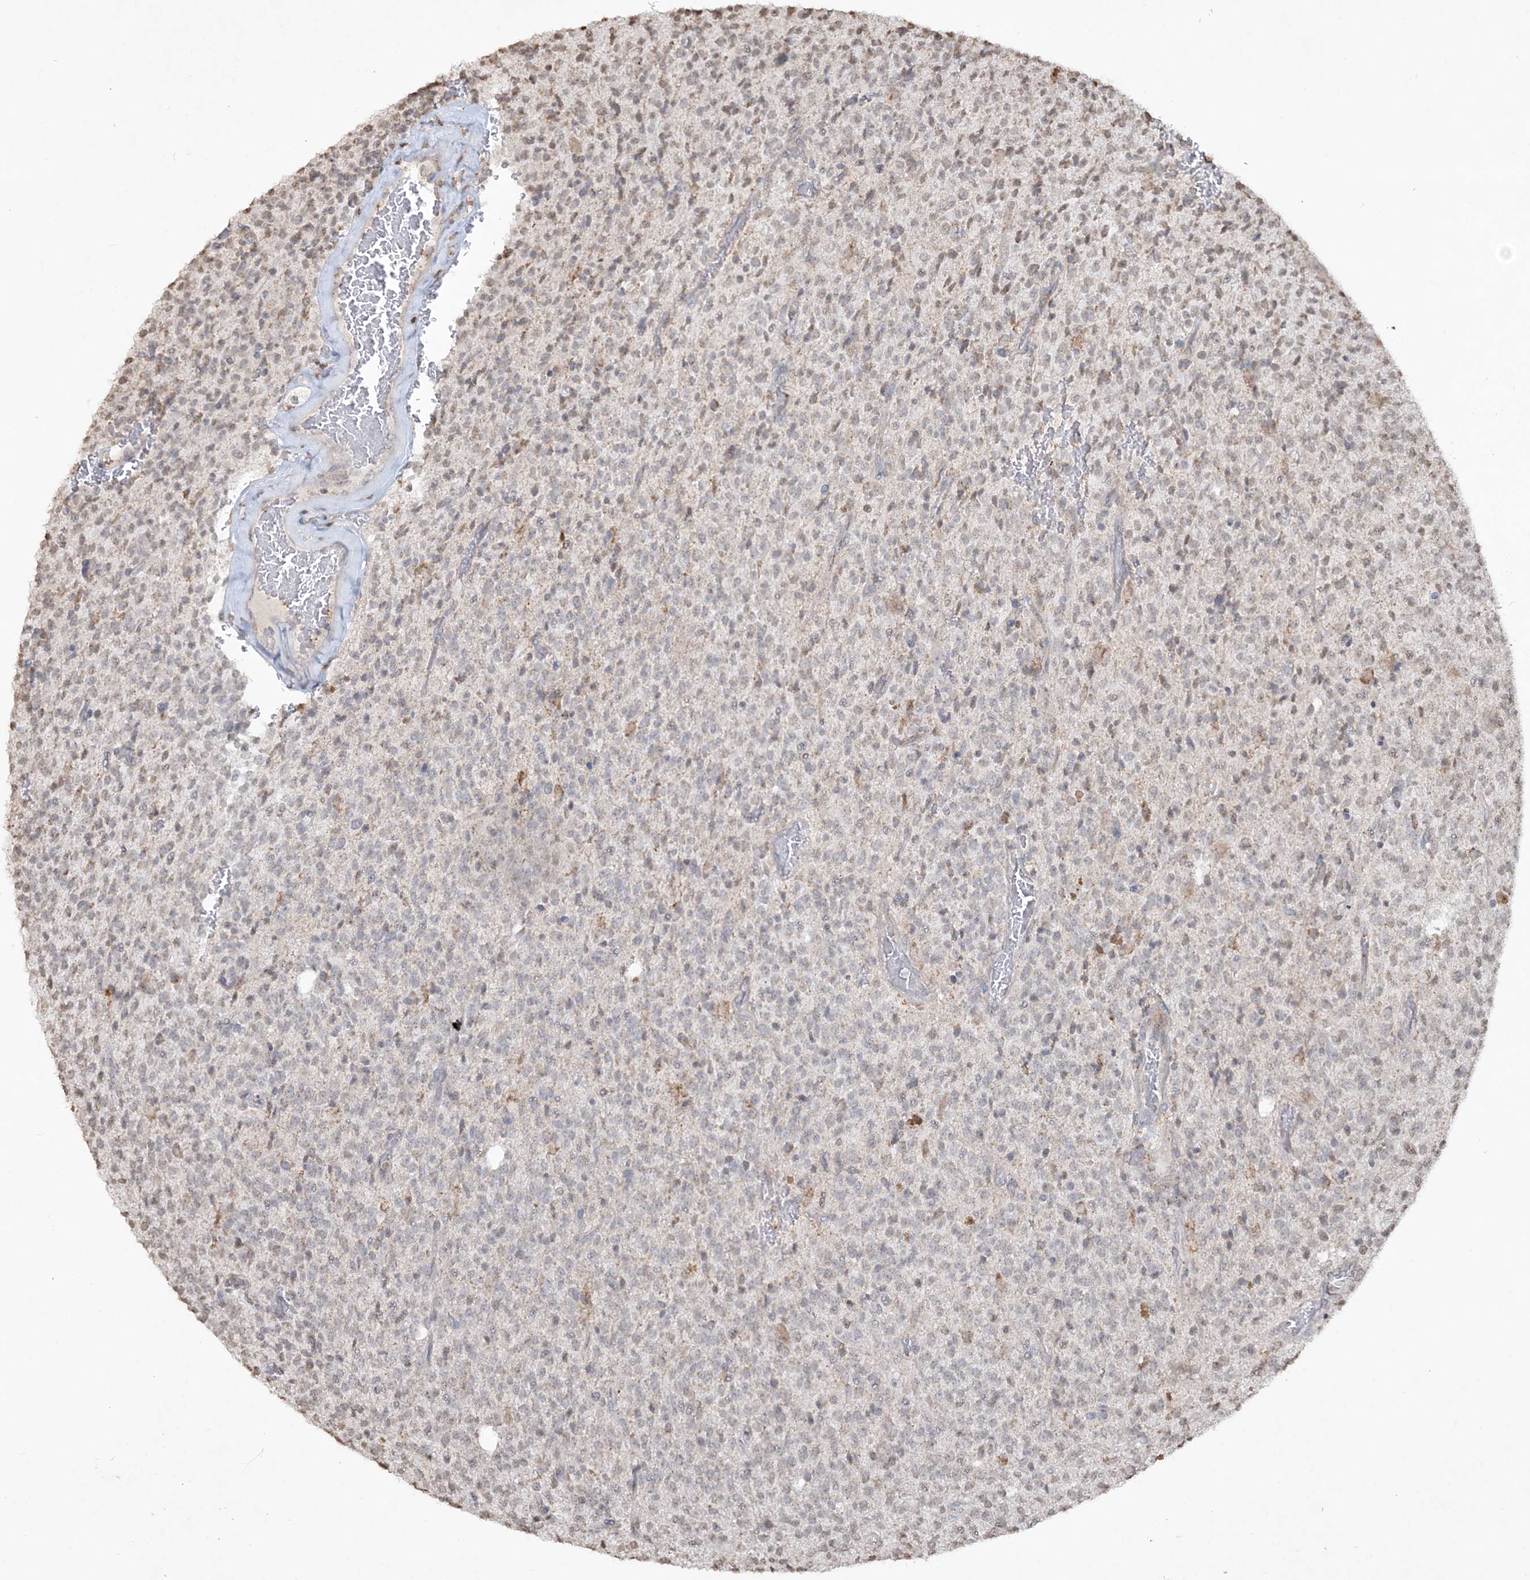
{"staining": {"intensity": "weak", "quantity": "<25%", "location": "cytoplasmic/membranous"}, "tissue": "glioma", "cell_type": "Tumor cells", "image_type": "cancer", "snomed": [{"axis": "morphology", "description": "Glioma, malignant, High grade"}, {"axis": "topography", "description": "Brain"}], "caption": "Tumor cells are negative for protein expression in human high-grade glioma (malignant).", "gene": "TTC7A", "patient": {"sex": "male", "age": 34}}